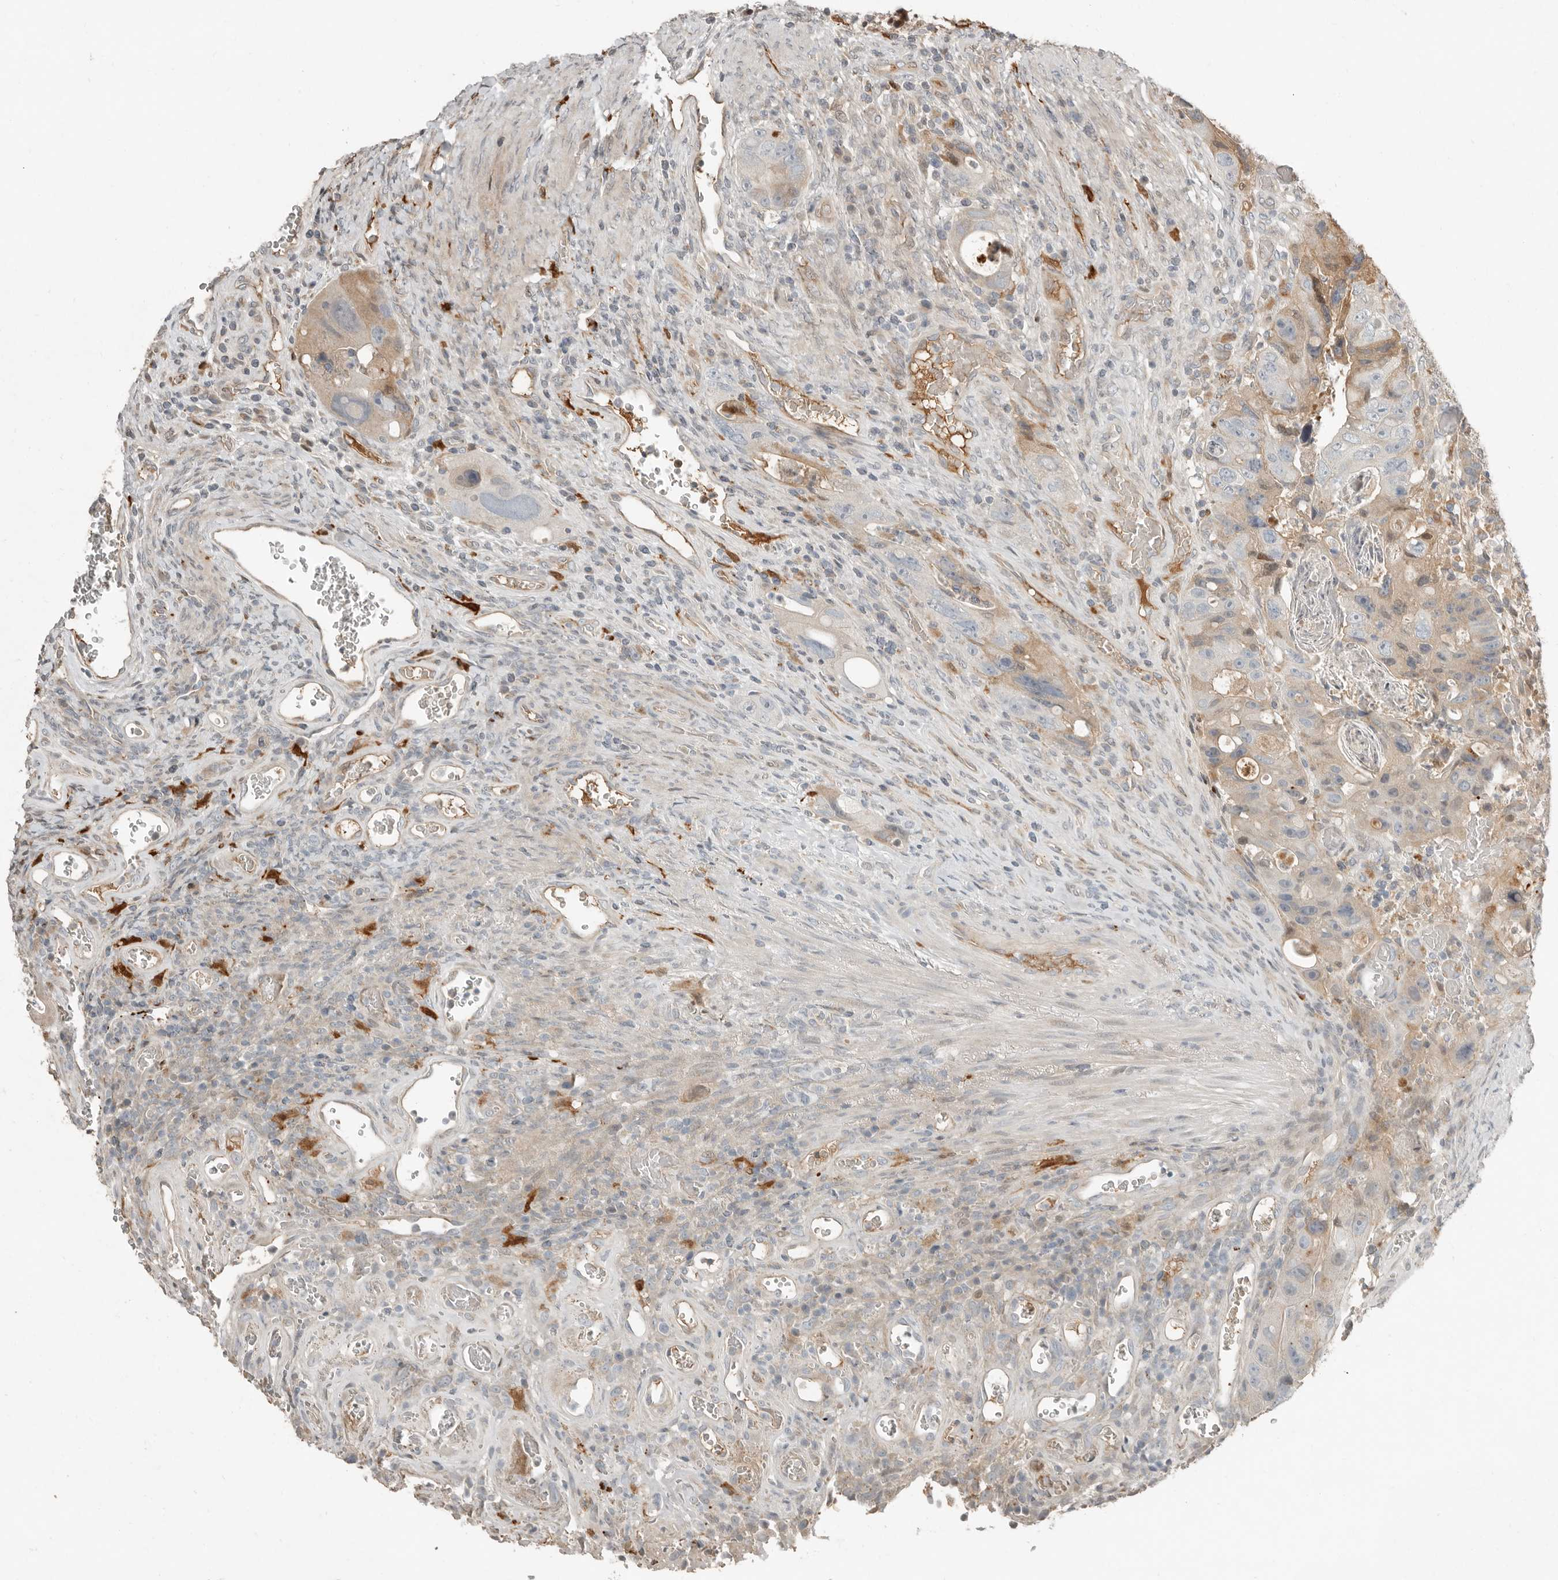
{"staining": {"intensity": "weak", "quantity": "<25%", "location": "cytoplasmic/membranous"}, "tissue": "colorectal cancer", "cell_type": "Tumor cells", "image_type": "cancer", "snomed": [{"axis": "morphology", "description": "Adenocarcinoma, NOS"}, {"axis": "topography", "description": "Rectum"}], "caption": "High power microscopy micrograph of an IHC histopathology image of adenocarcinoma (colorectal), revealing no significant expression in tumor cells.", "gene": "KLHL38", "patient": {"sex": "male", "age": 59}}